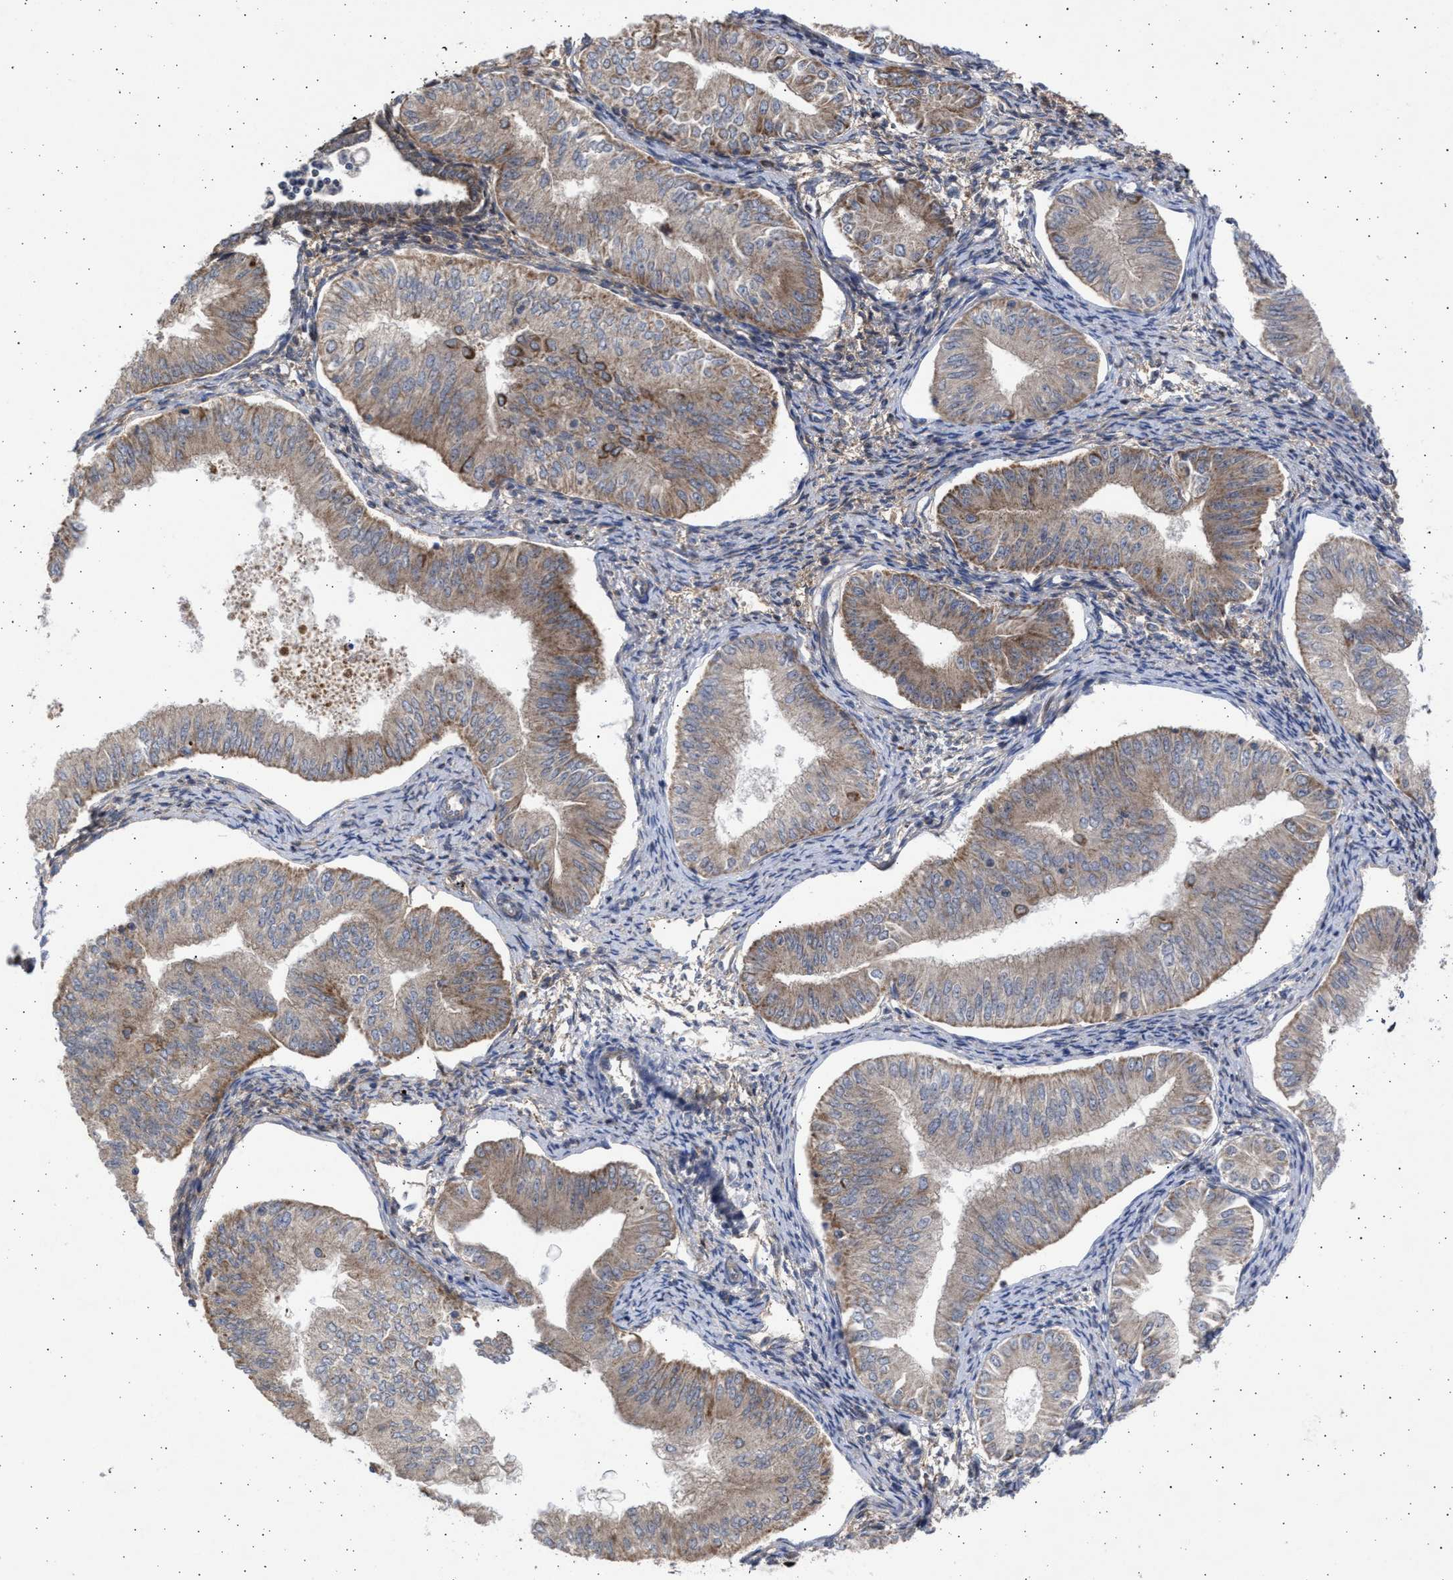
{"staining": {"intensity": "weak", "quantity": ">75%", "location": "cytoplasmic/membranous"}, "tissue": "endometrial cancer", "cell_type": "Tumor cells", "image_type": "cancer", "snomed": [{"axis": "morphology", "description": "Normal tissue, NOS"}, {"axis": "morphology", "description": "Adenocarcinoma, NOS"}, {"axis": "topography", "description": "Endometrium"}], "caption": "Human adenocarcinoma (endometrial) stained for a protein (brown) demonstrates weak cytoplasmic/membranous positive staining in about >75% of tumor cells.", "gene": "TTC19", "patient": {"sex": "female", "age": 53}}